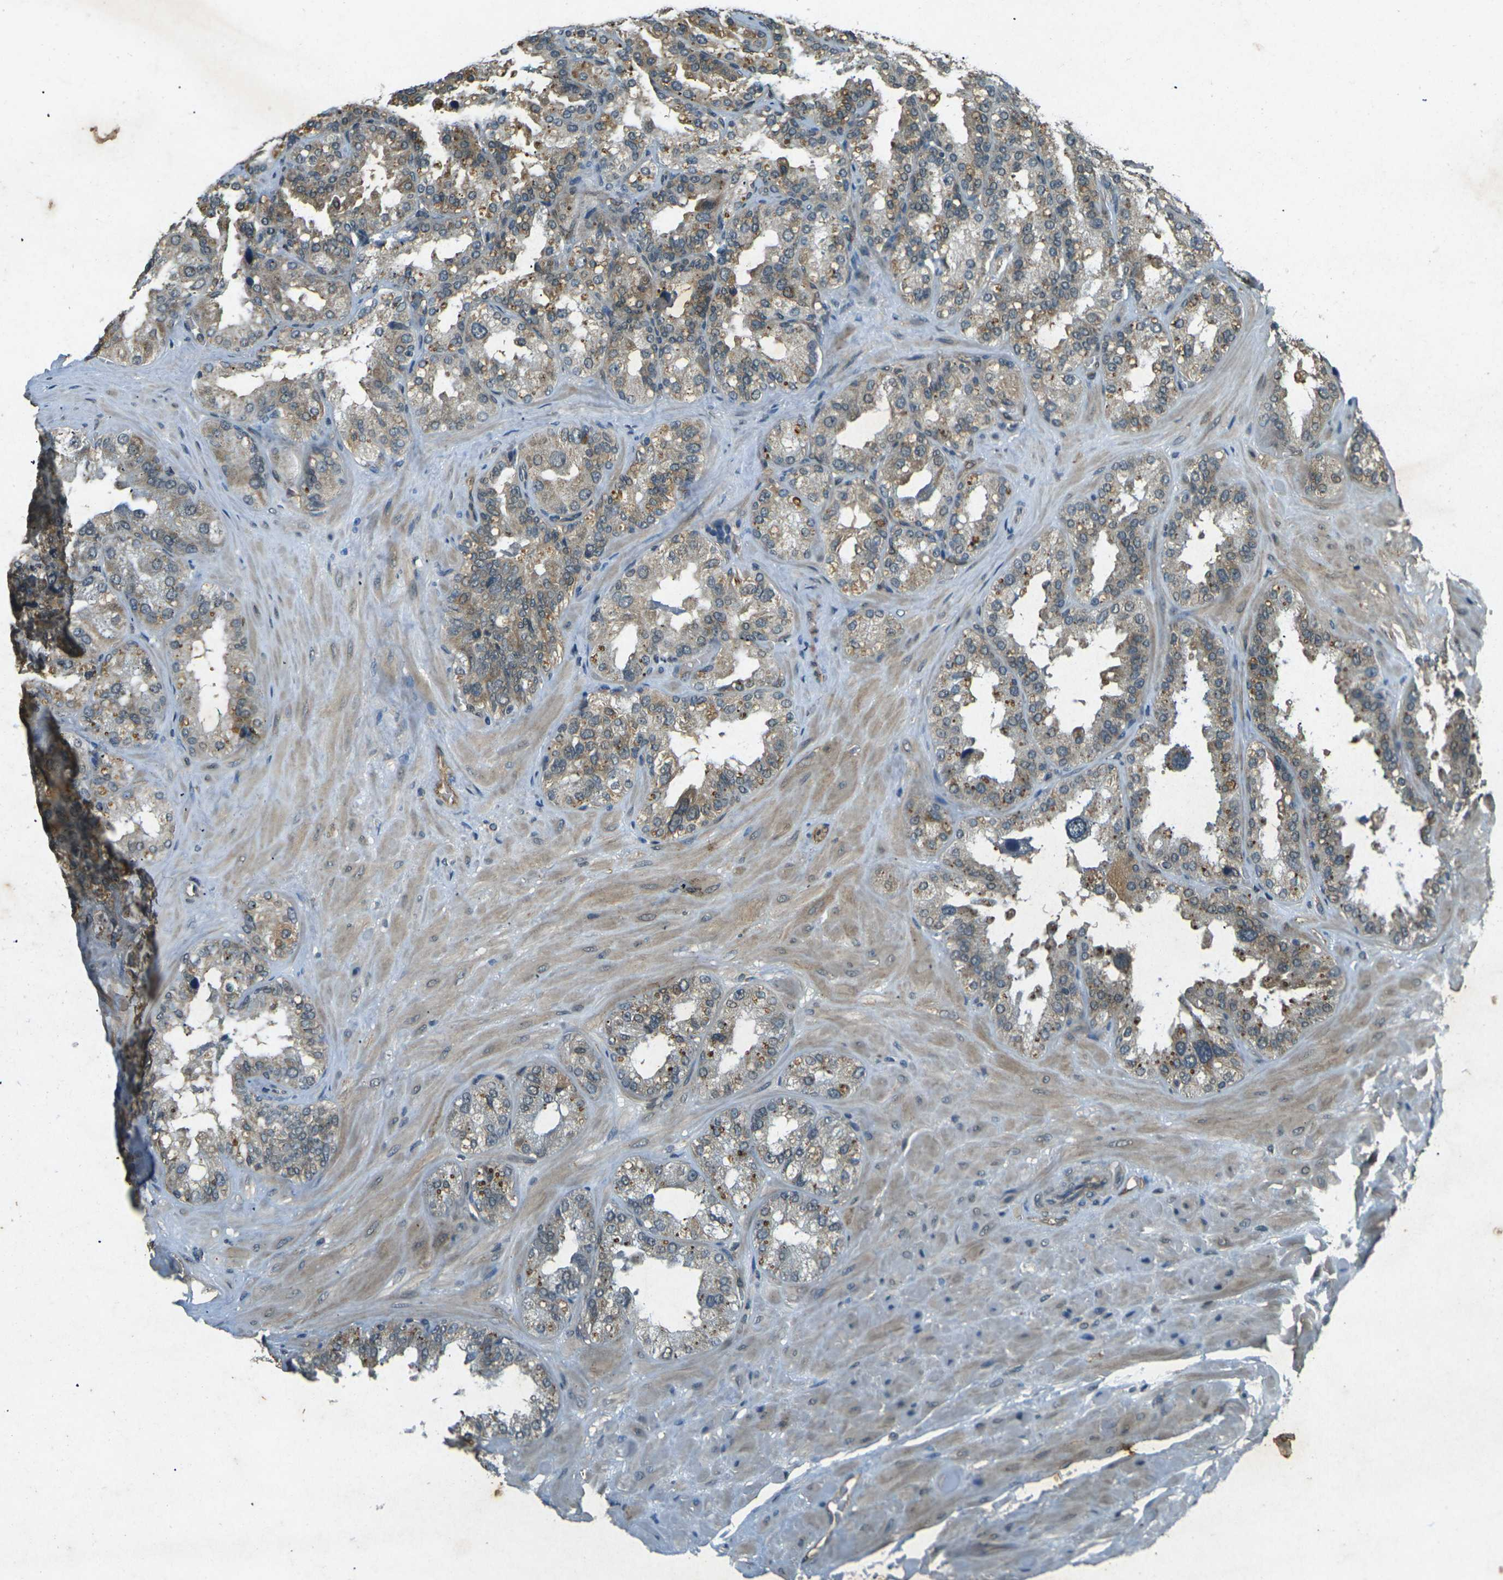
{"staining": {"intensity": "weak", "quantity": ">75%", "location": "cytoplasmic/membranous"}, "tissue": "seminal vesicle", "cell_type": "Glandular cells", "image_type": "normal", "snomed": [{"axis": "morphology", "description": "Normal tissue, NOS"}, {"axis": "topography", "description": "Prostate"}, {"axis": "topography", "description": "Seminal veicle"}], "caption": "IHC staining of normal seminal vesicle, which displays low levels of weak cytoplasmic/membranous staining in approximately >75% of glandular cells indicating weak cytoplasmic/membranous protein staining. The staining was performed using DAB (brown) for protein detection and nuclei were counterstained in hematoxylin (blue).", "gene": "PDE2A", "patient": {"sex": "male", "age": 51}}